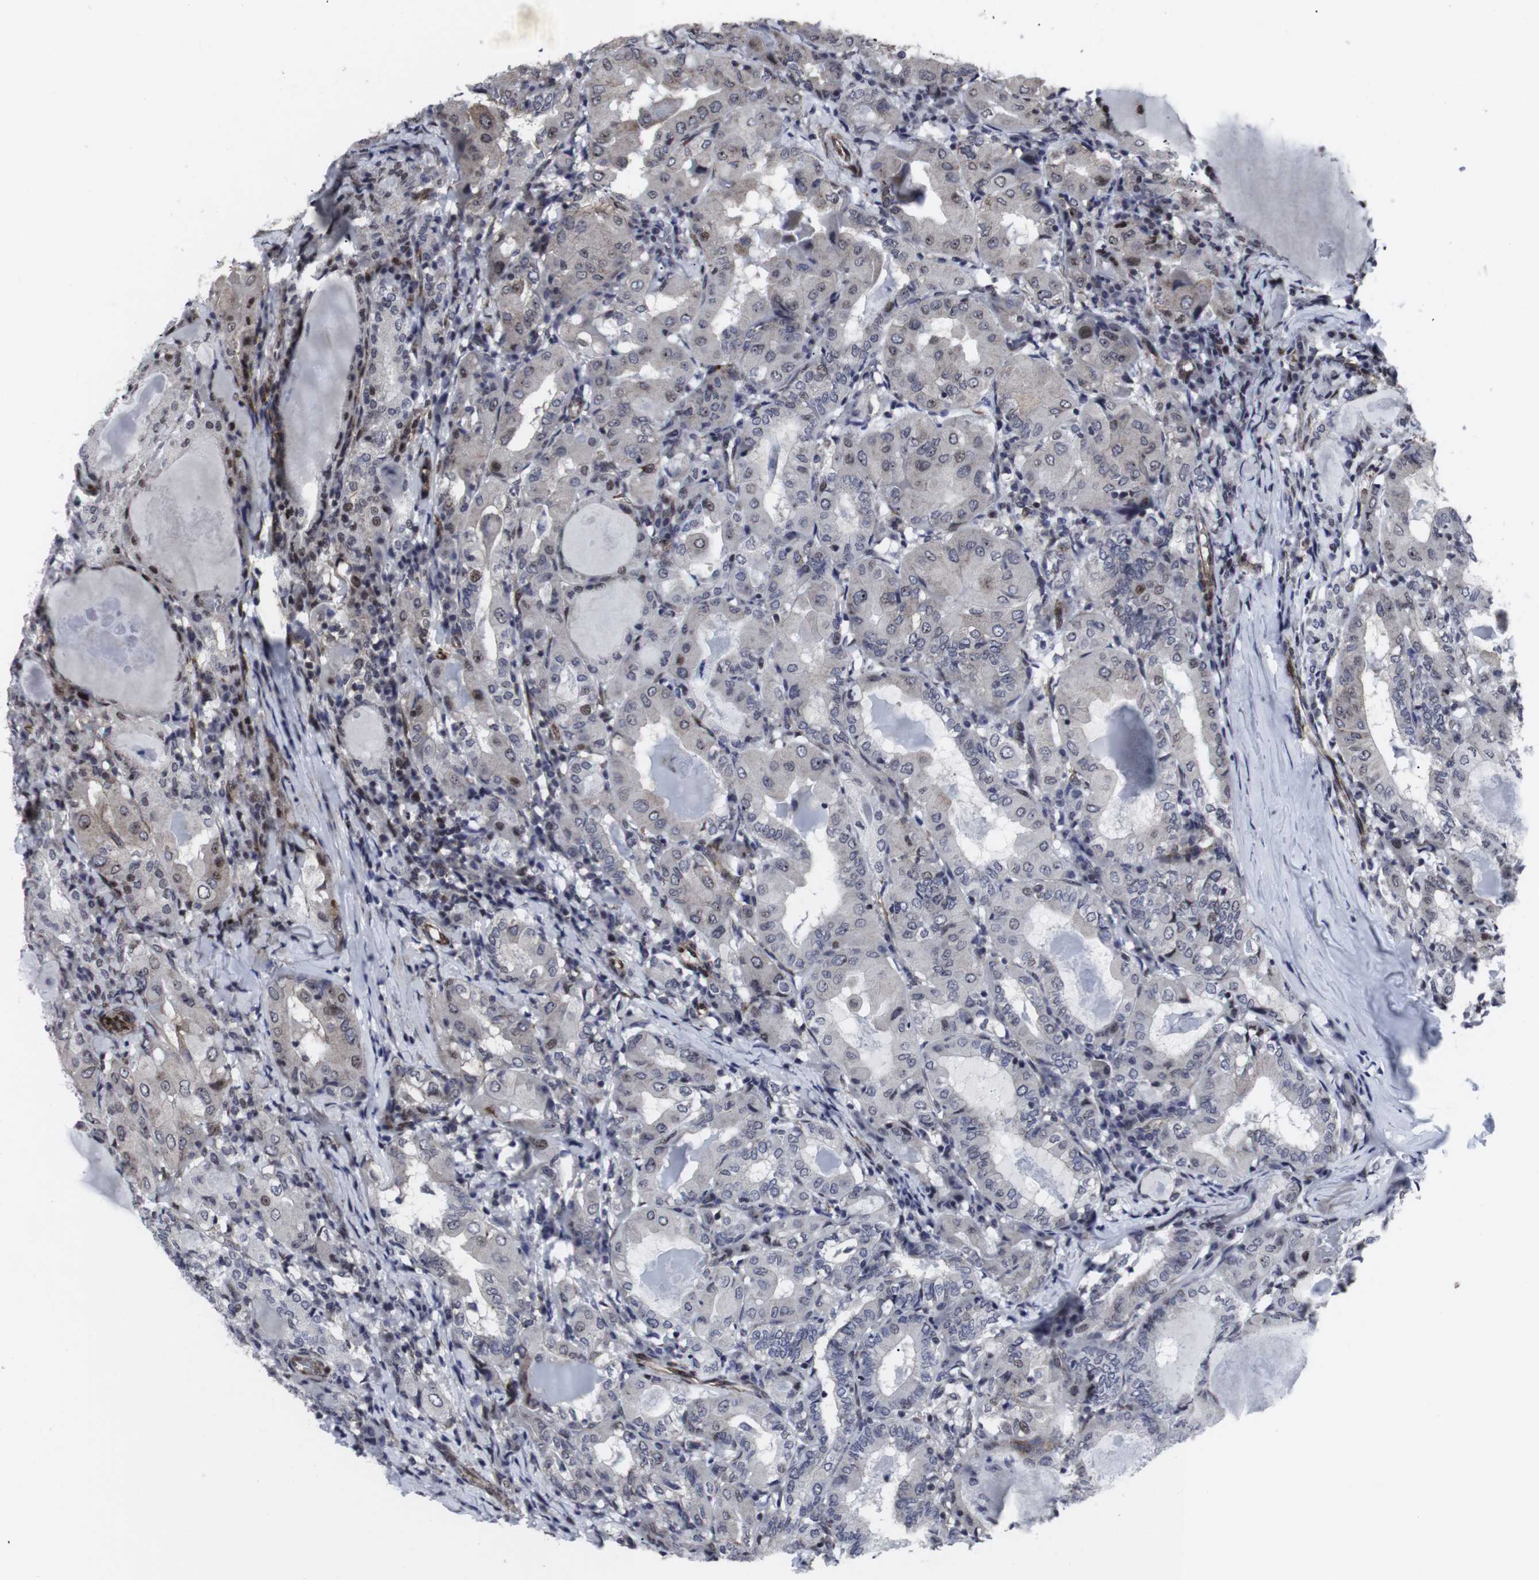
{"staining": {"intensity": "weak", "quantity": "<25%", "location": "nuclear"}, "tissue": "thyroid cancer", "cell_type": "Tumor cells", "image_type": "cancer", "snomed": [{"axis": "morphology", "description": "Papillary adenocarcinoma, NOS"}, {"axis": "topography", "description": "Thyroid gland"}], "caption": "The IHC histopathology image has no significant staining in tumor cells of papillary adenocarcinoma (thyroid) tissue.", "gene": "MLH1", "patient": {"sex": "female", "age": 42}}